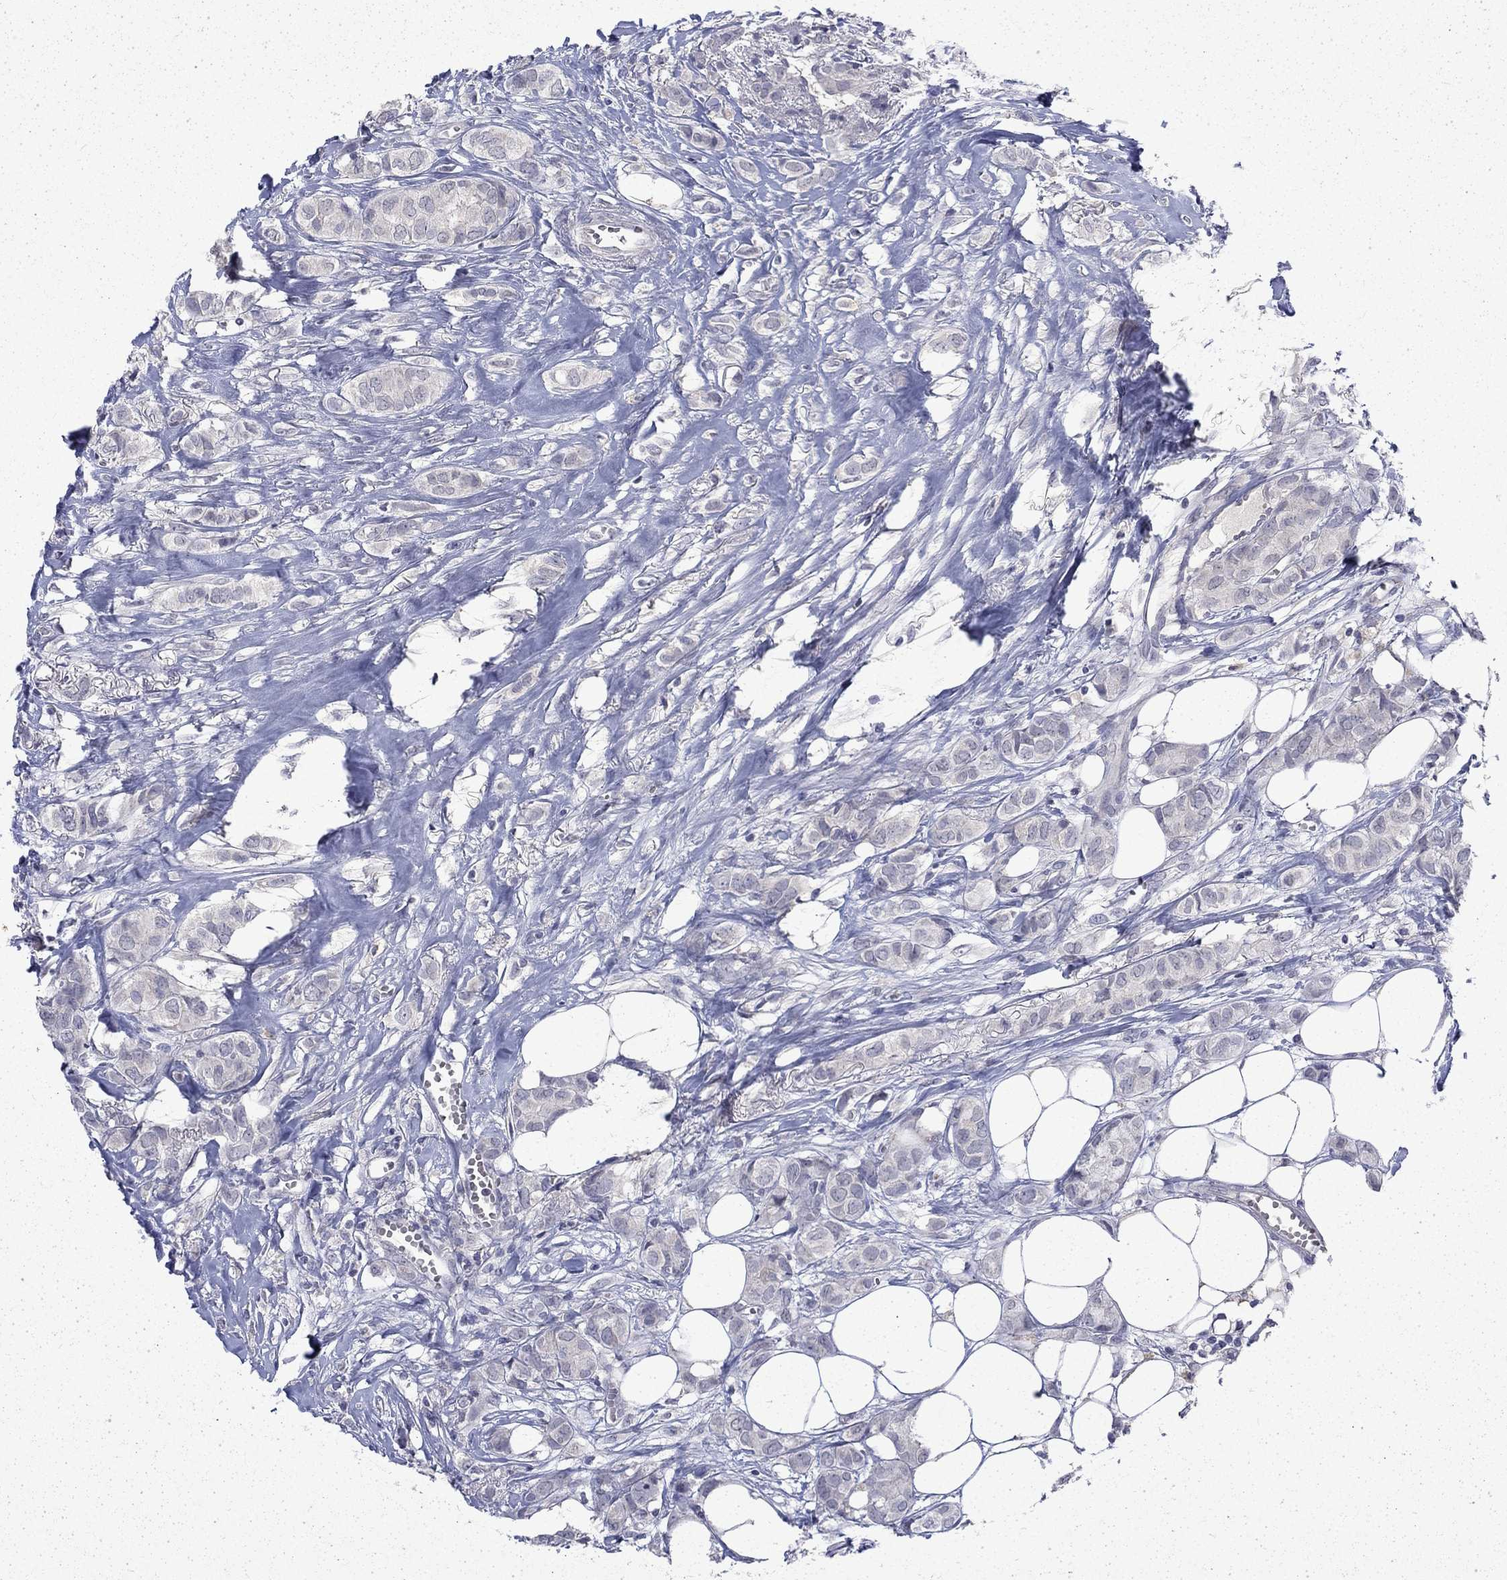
{"staining": {"intensity": "negative", "quantity": "none", "location": "none"}, "tissue": "breast cancer", "cell_type": "Tumor cells", "image_type": "cancer", "snomed": [{"axis": "morphology", "description": "Duct carcinoma"}, {"axis": "topography", "description": "Breast"}], "caption": "Protein analysis of breast cancer (infiltrating ductal carcinoma) displays no significant expression in tumor cells.", "gene": "CHAT", "patient": {"sex": "female", "age": 85}}